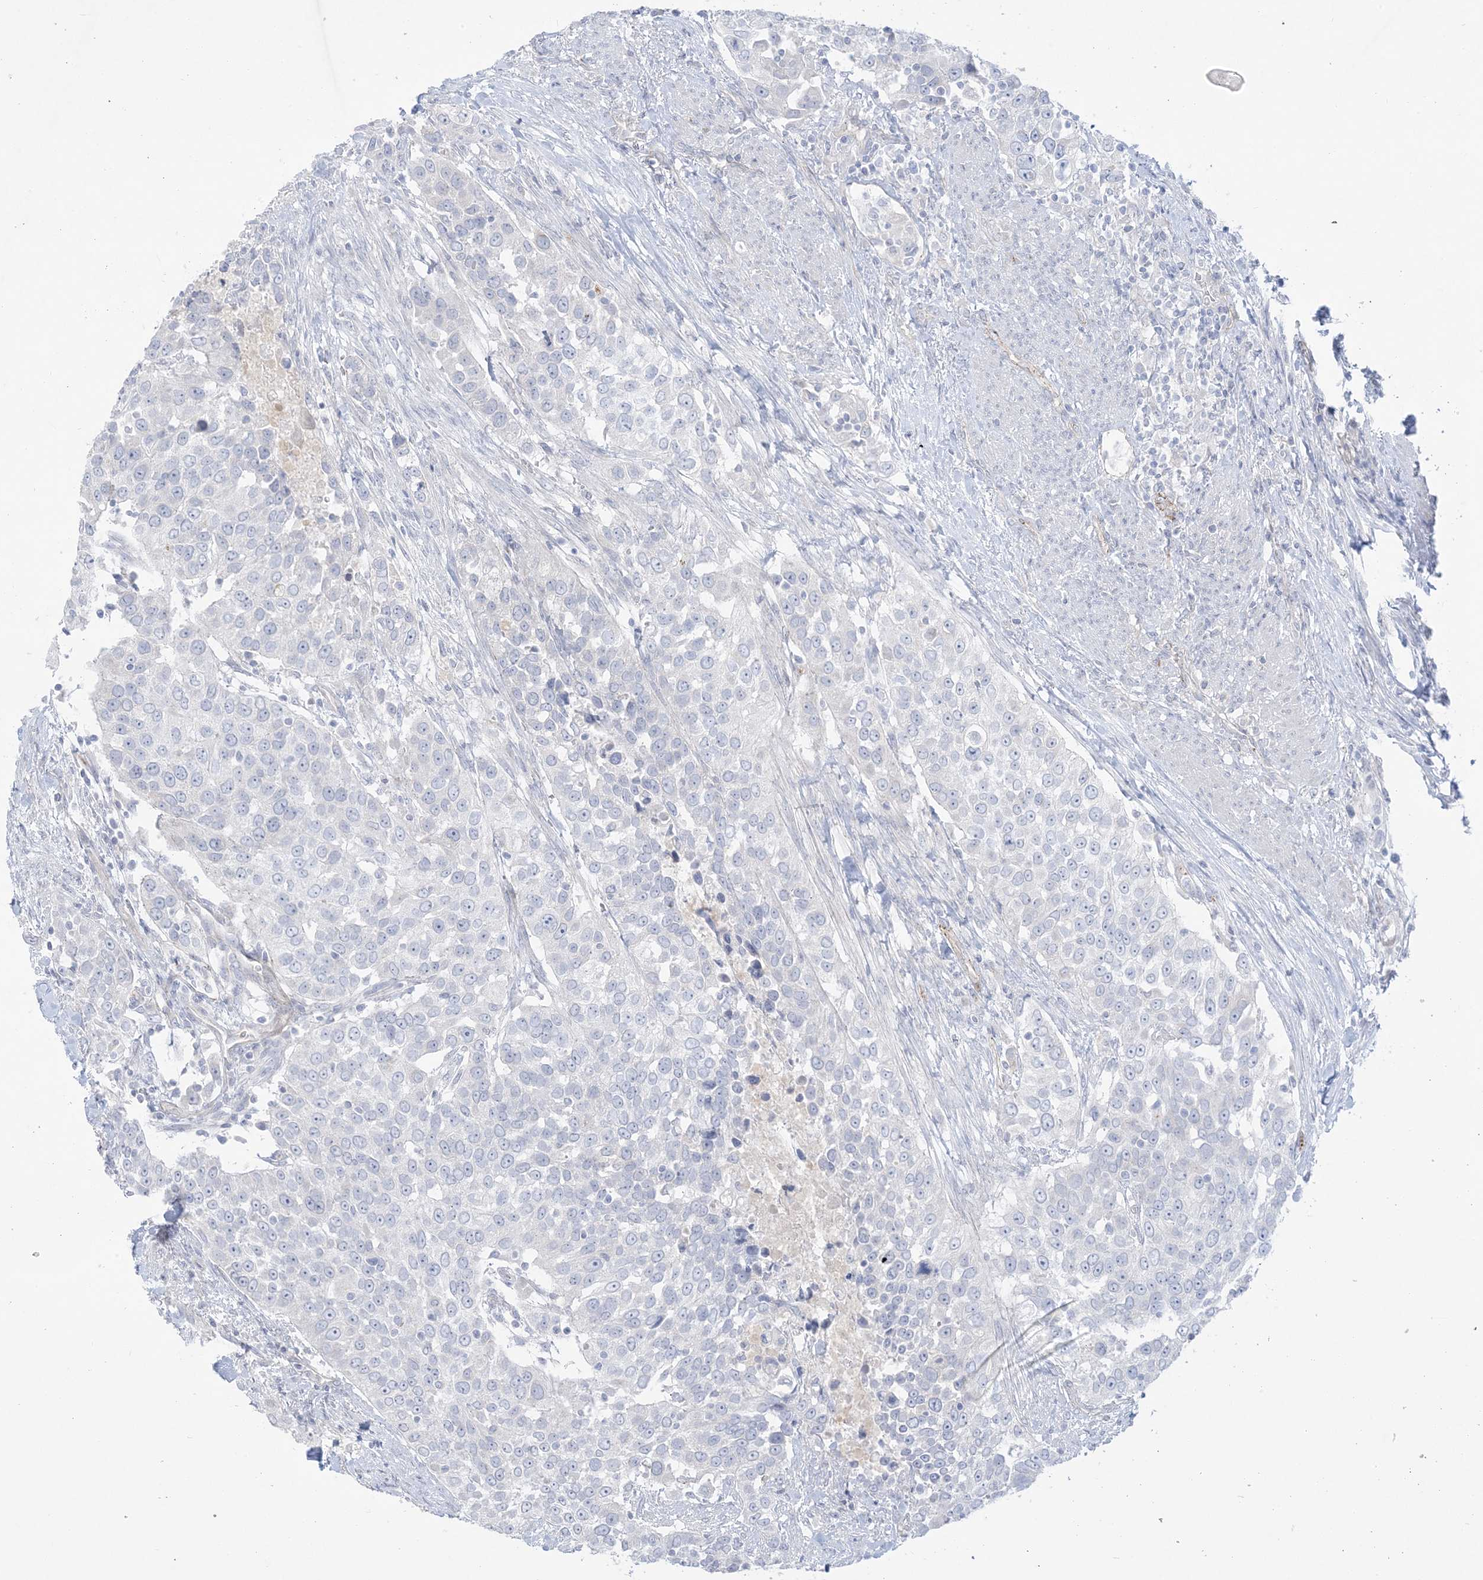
{"staining": {"intensity": "negative", "quantity": "none", "location": "none"}, "tissue": "urothelial cancer", "cell_type": "Tumor cells", "image_type": "cancer", "snomed": [{"axis": "morphology", "description": "Urothelial carcinoma, High grade"}, {"axis": "topography", "description": "Urinary bladder"}], "caption": "This photomicrograph is of urothelial carcinoma (high-grade) stained with immunohistochemistry to label a protein in brown with the nuclei are counter-stained blue. There is no staining in tumor cells. Brightfield microscopy of IHC stained with DAB (brown) and hematoxylin (blue), captured at high magnification.", "gene": "B3GNT7", "patient": {"sex": "female", "age": 80}}